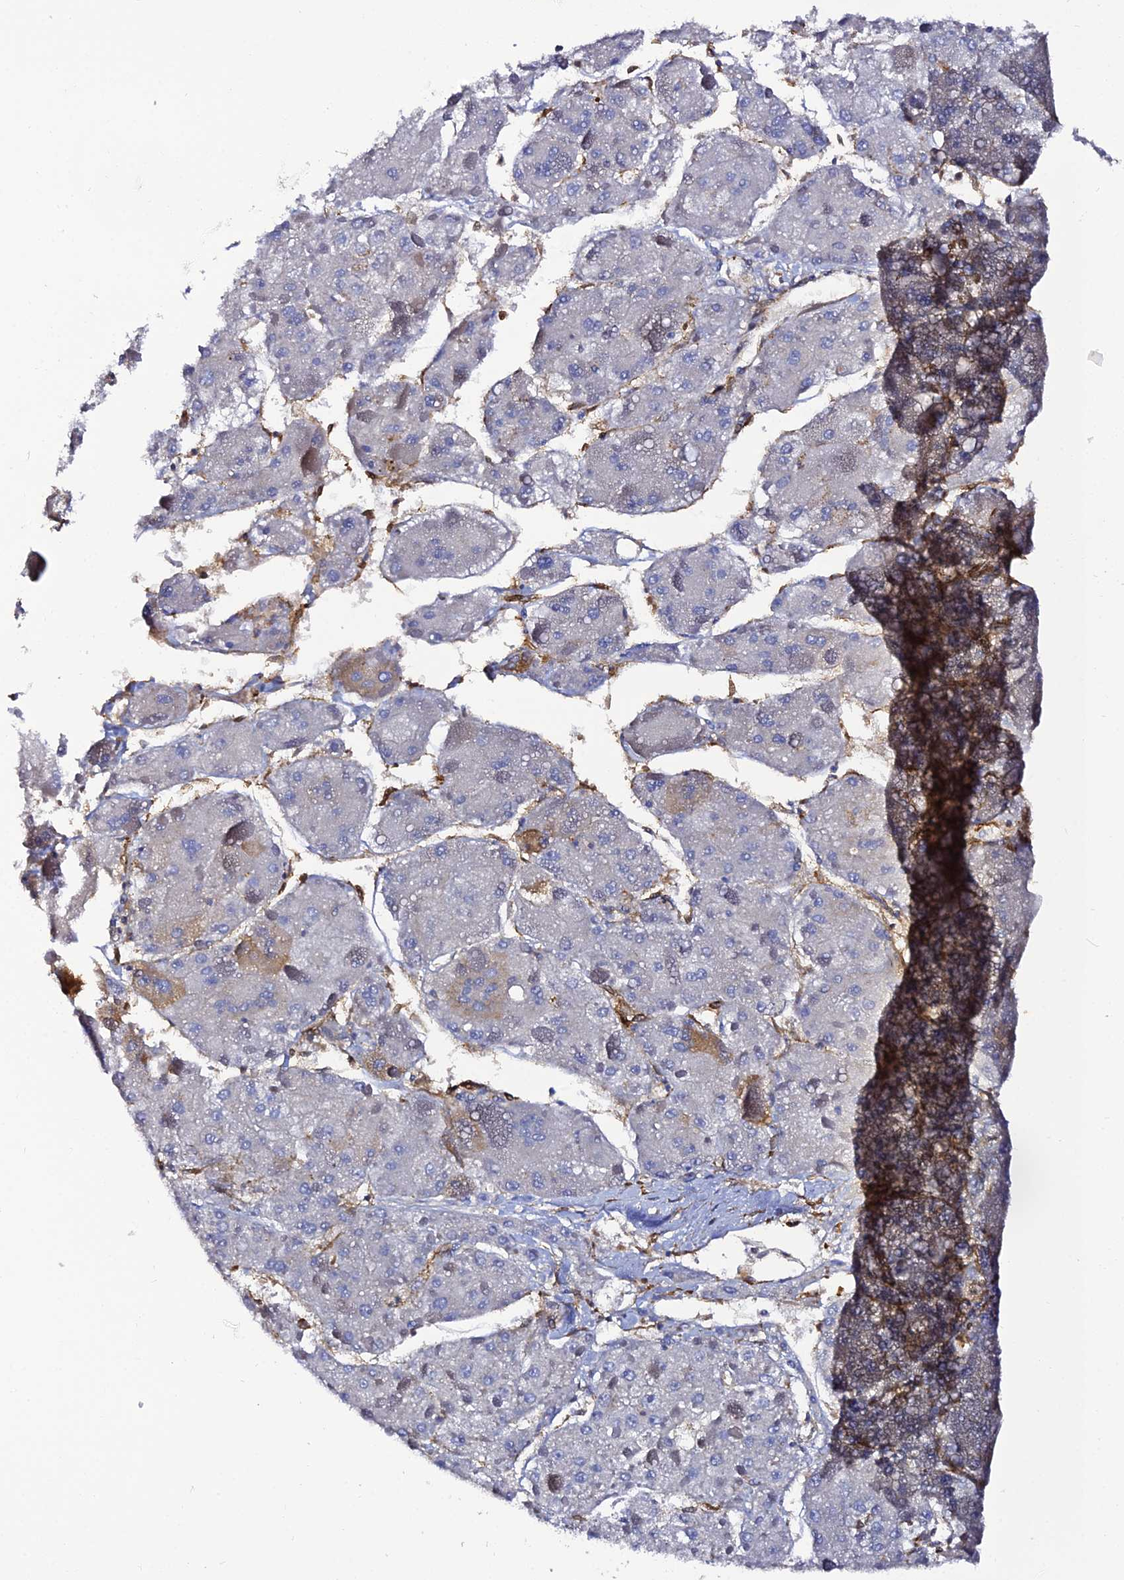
{"staining": {"intensity": "negative", "quantity": "none", "location": "none"}, "tissue": "liver cancer", "cell_type": "Tumor cells", "image_type": "cancer", "snomed": [{"axis": "morphology", "description": "Carcinoma, Hepatocellular, NOS"}, {"axis": "topography", "description": "Liver"}], "caption": "This is an IHC image of liver cancer. There is no staining in tumor cells.", "gene": "TRPV2", "patient": {"sex": "female", "age": 73}}